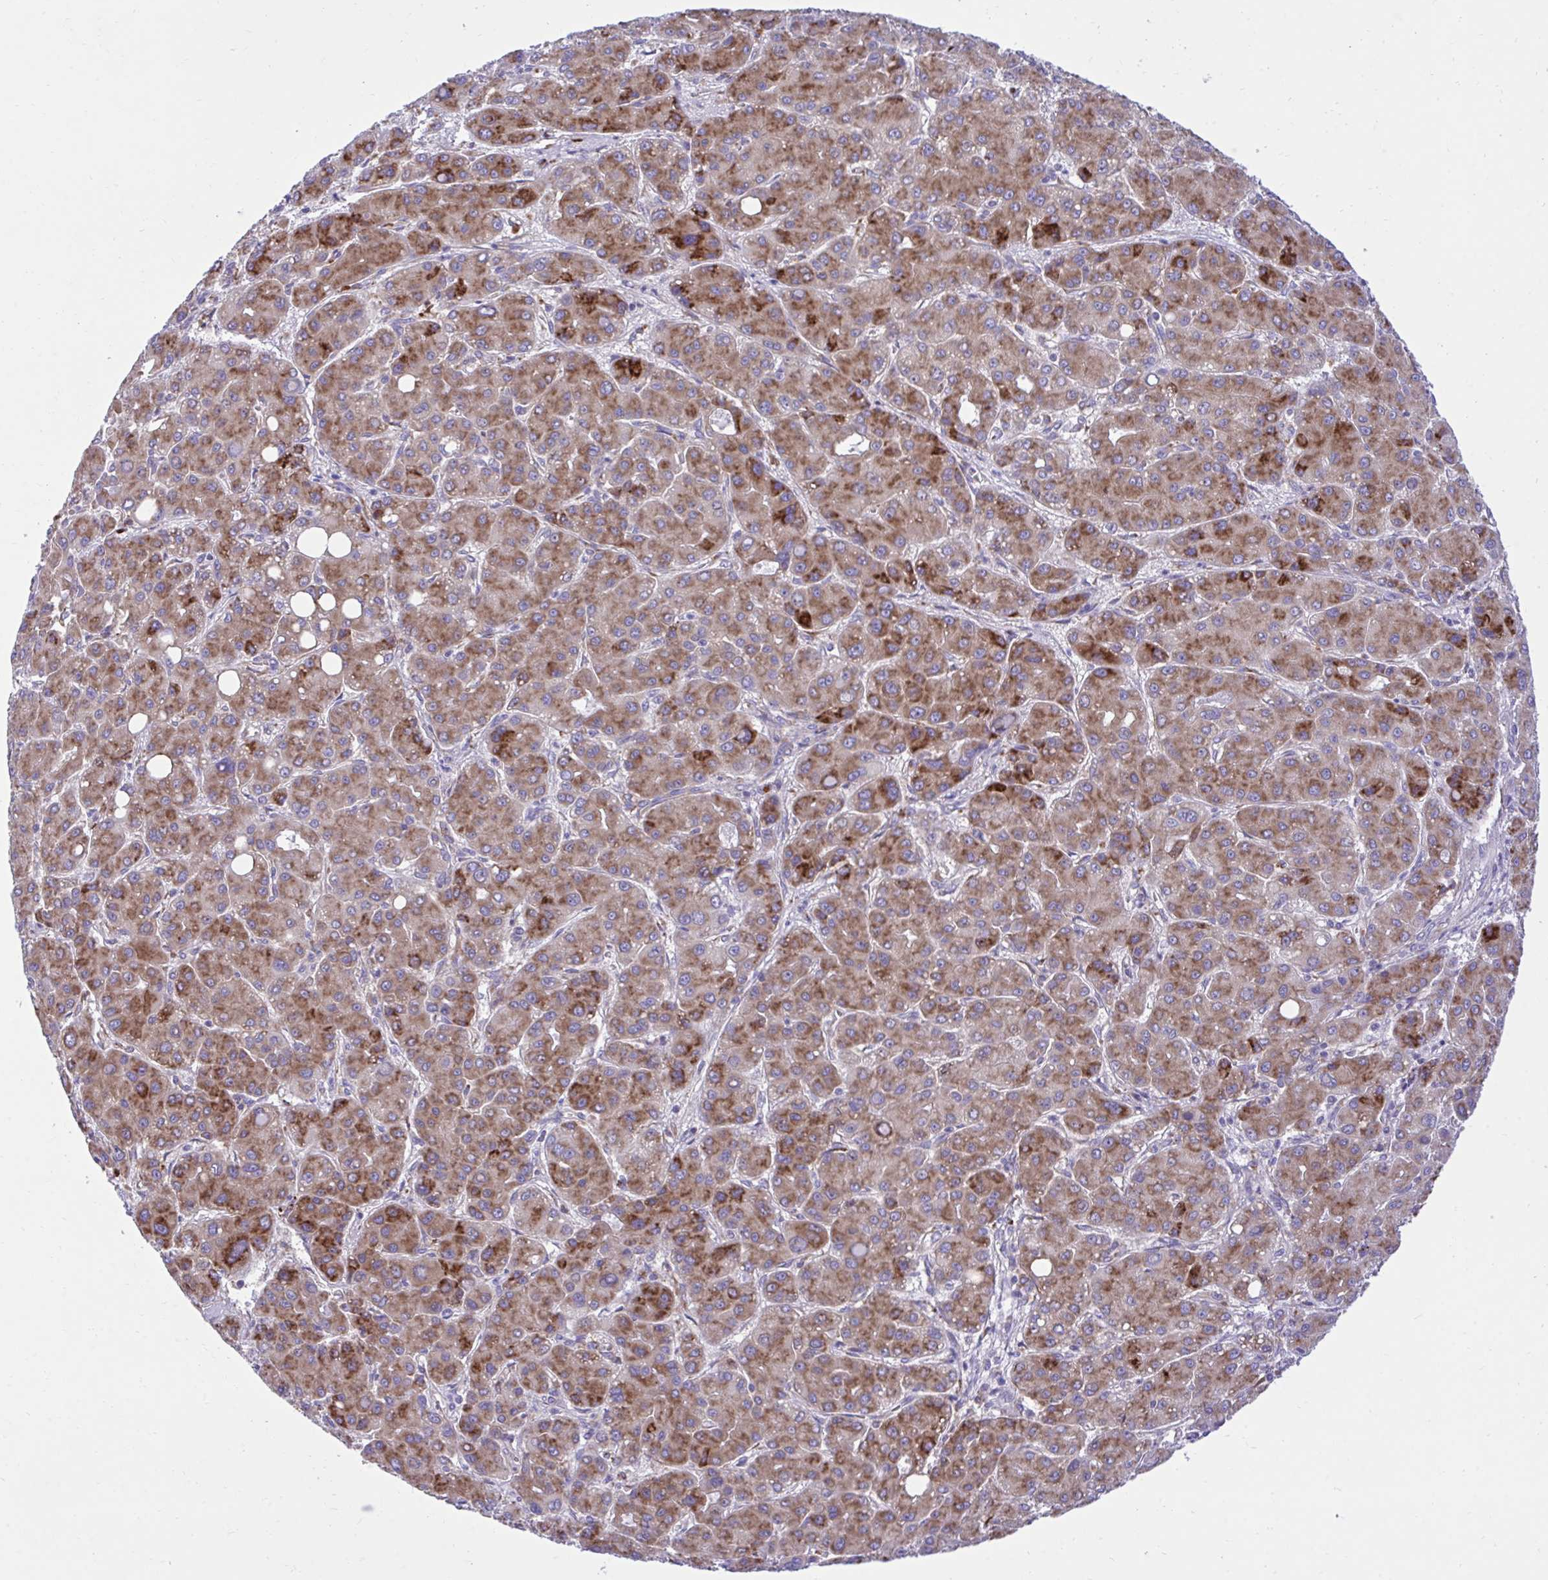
{"staining": {"intensity": "strong", "quantity": ">75%", "location": "cytoplasmic/membranous"}, "tissue": "liver cancer", "cell_type": "Tumor cells", "image_type": "cancer", "snomed": [{"axis": "morphology", "description": "Carcinoma, Hepatocellular, NOS"}, {"axis": "topography", "description": "Liver"}], "caption": "Approximately >75% of tumor cells in liver cancer show strong cytoplasmic/membranous protein positivity as visualized by brown immunohistochemical staining.", "gene": "RPS15", "patient": {"sex": "male", "age": 55}}